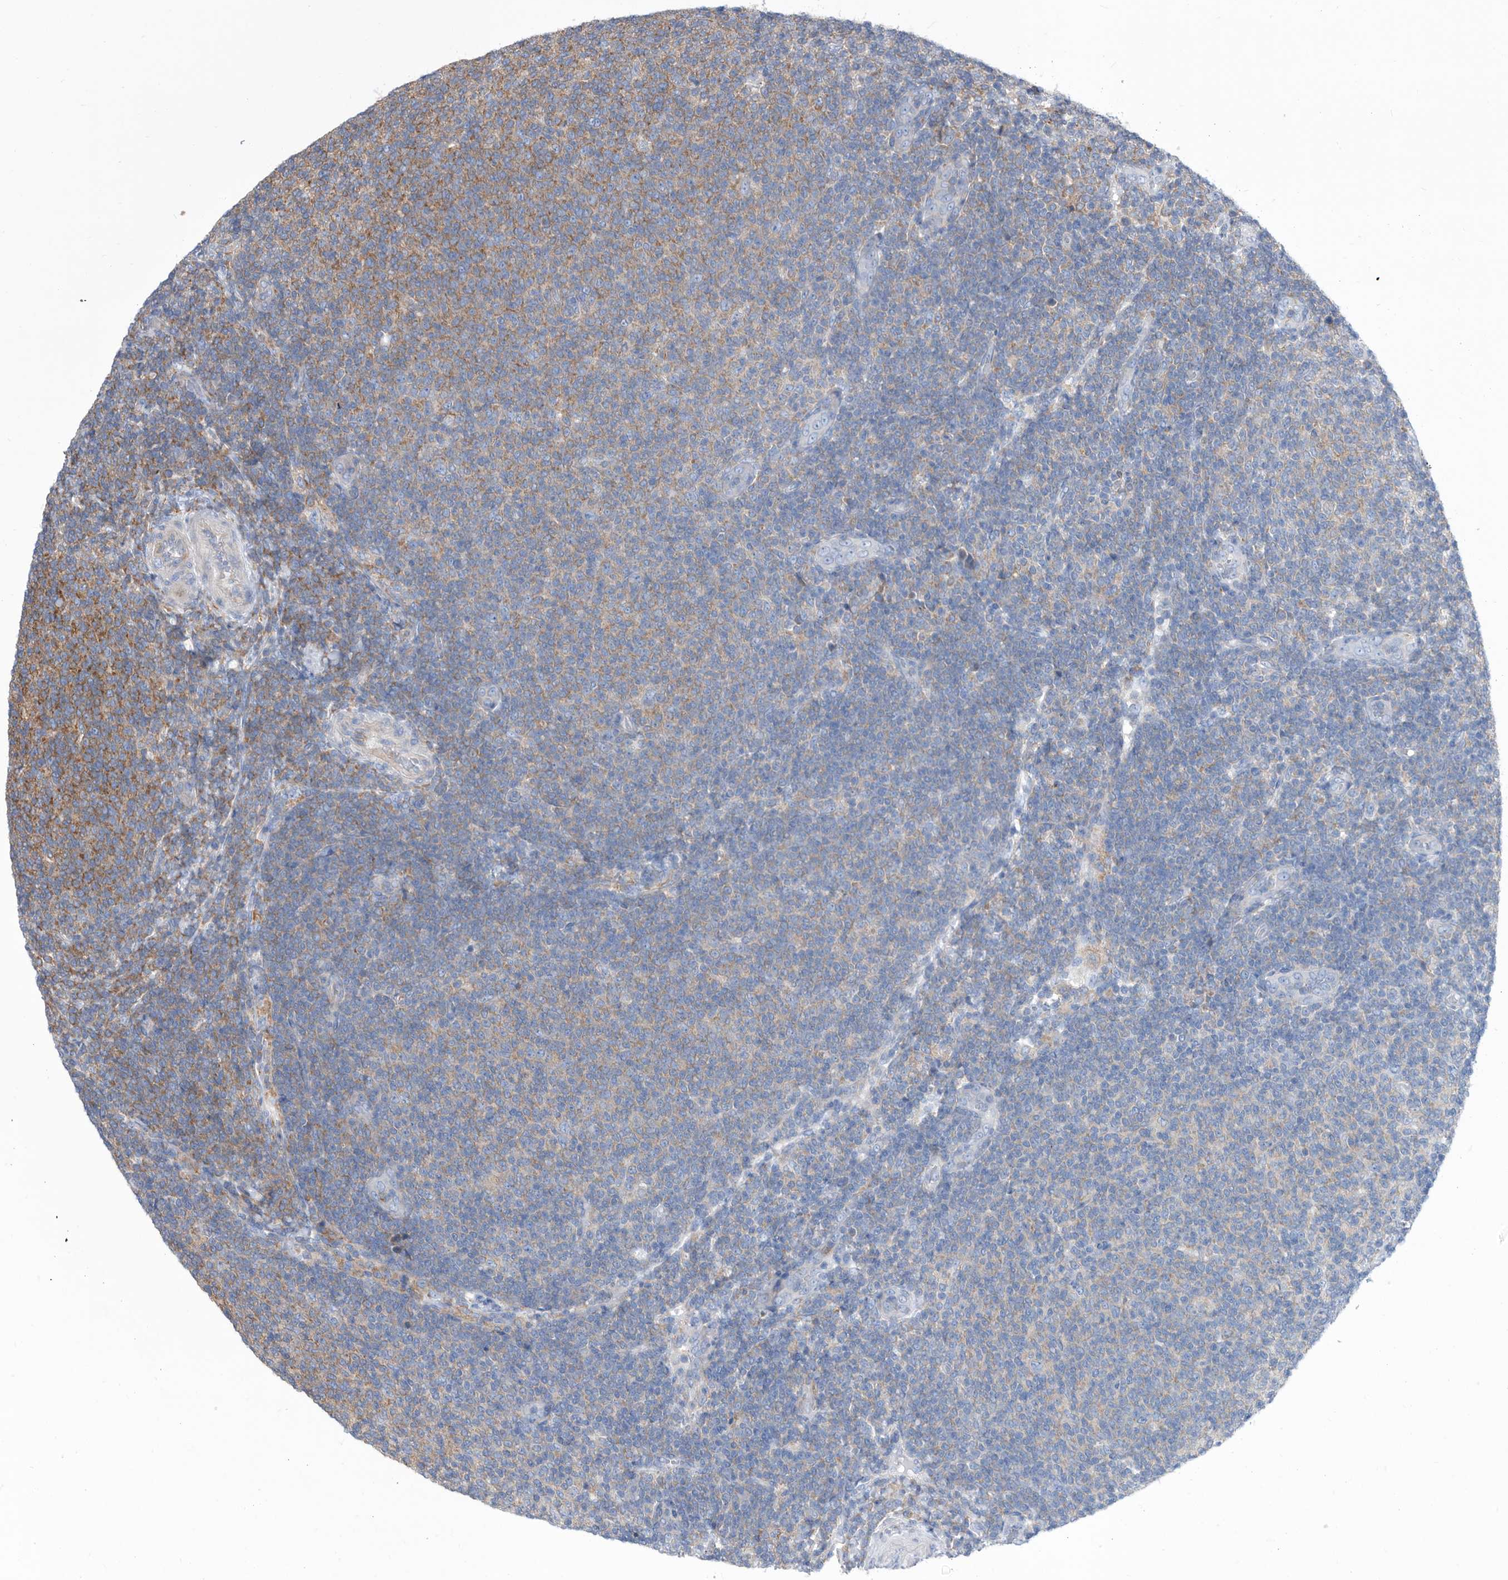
{"staining": {"intensity": "weak", "quantity": "<25%", "location": "cytoplasmic/membranous"}, "tissue": "lymphoma", "cell_type": "Tumor cells", "image_type": "cancer", "snomed": [{"axis": "morphology", "description": "Malignant lymphoma, non-Hodgkin's type, Low grade"}, {"axis": "topography", "description": "Lymph node"}], "caption": "Lymphoma was stained to show a protein in brown. There is no significant staining in tumor cells. (DAB (3,3'-diaminobenzidine) IHC, high magnification).", "gene": "SMG7", "patient": {"sex": "male", "age": 66}}